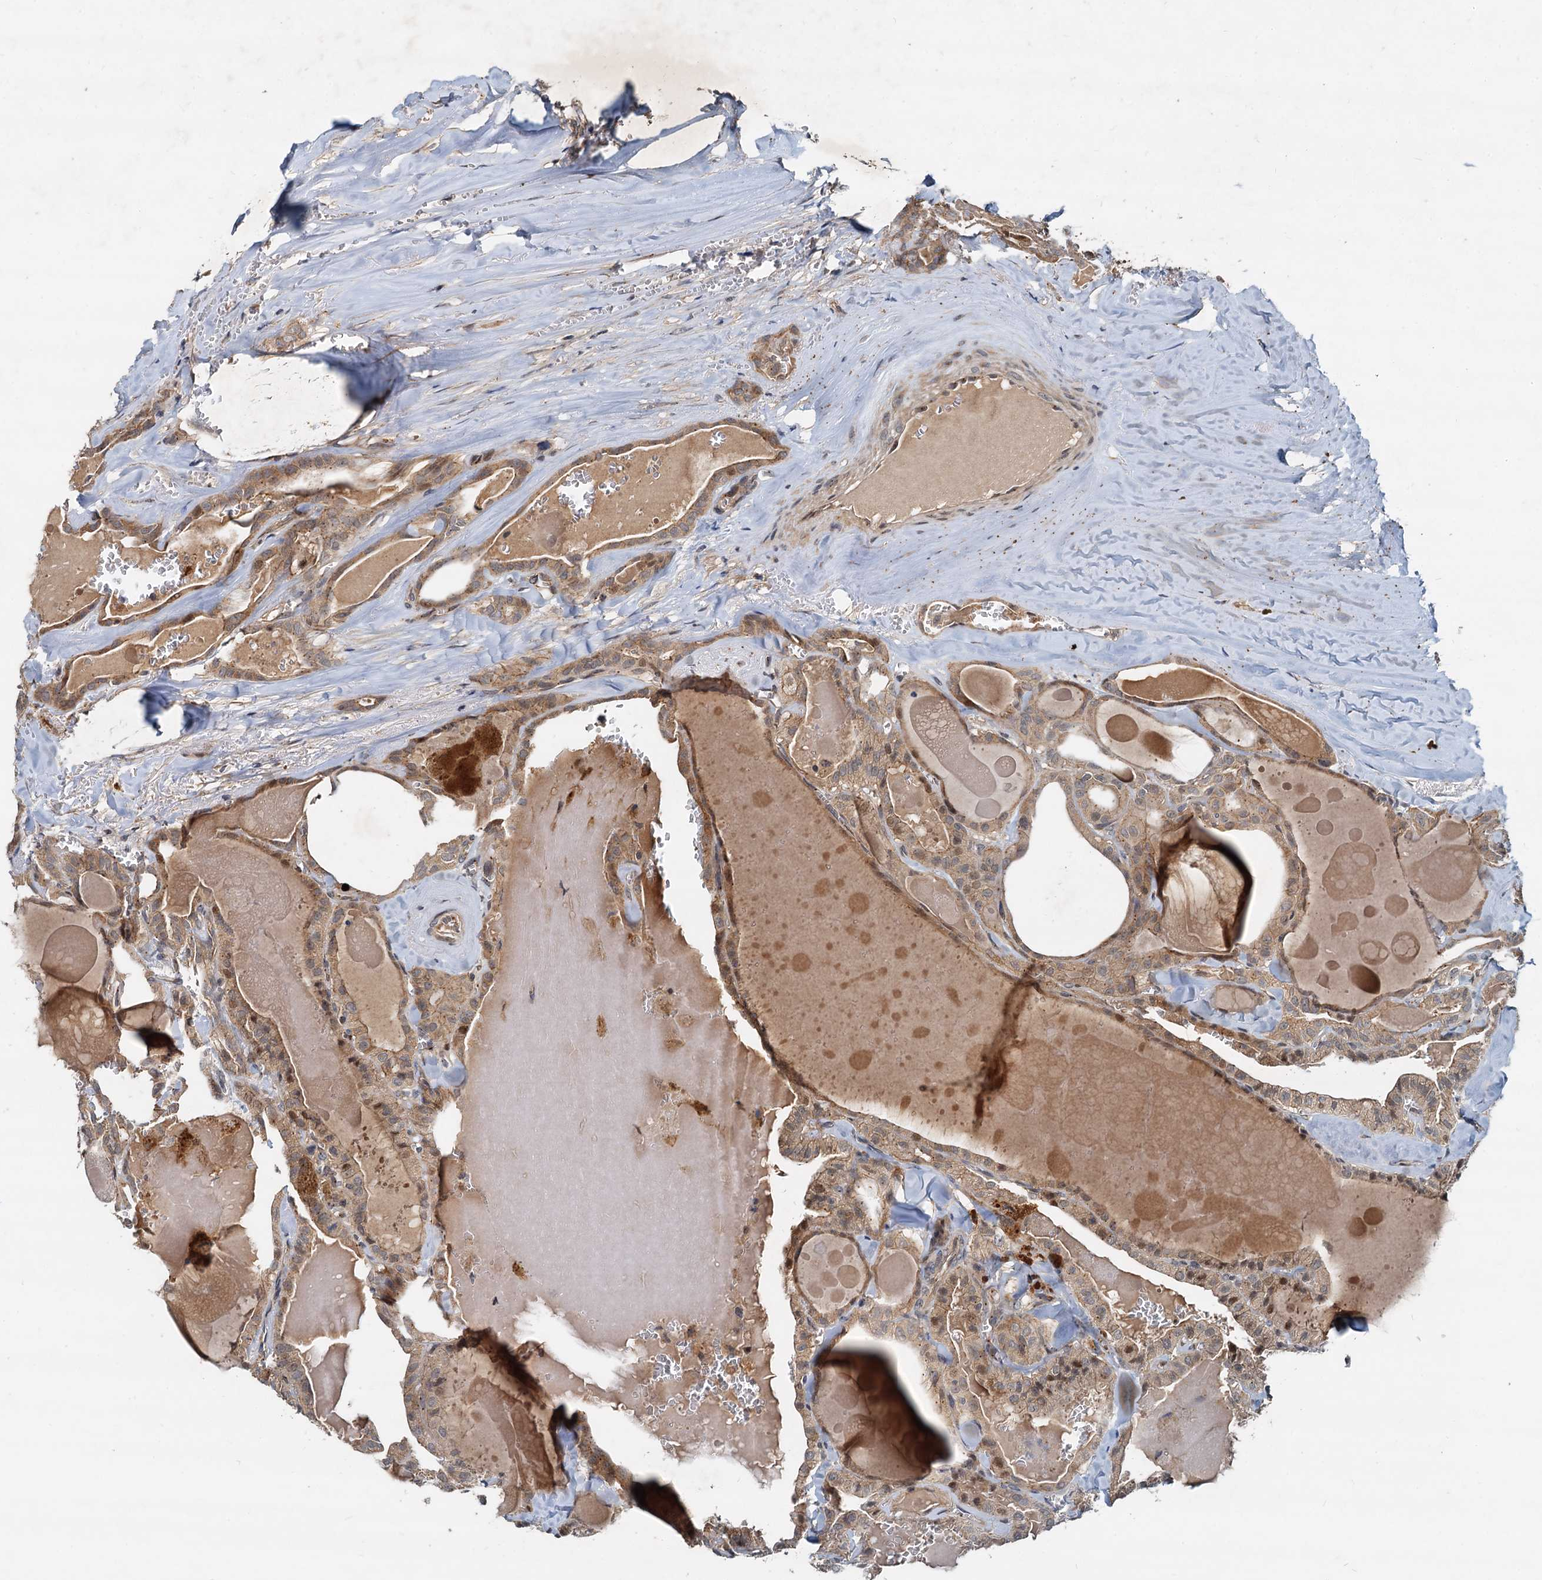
{"staining": {"intensity": "moderate", "quantity": ">75%", "location": "cytoplasmic/membranous"}, "tissue": "thyroid cancer", "cell_type": "Tumor cells", "image_type": "cancer", "snomed": [{"axis": "morphology", "description": "Papillary adenocarcinoma, NOS"}, {"axis": "topography", "description": "Thyroid gland"}], "caption": "Moderate cytoplasmic/membranous protein expression is identified in about >75% of tumor cells in thyroid cancer.", "gene": "CEP68", "patient": {"sex": "male", "age": 52}}